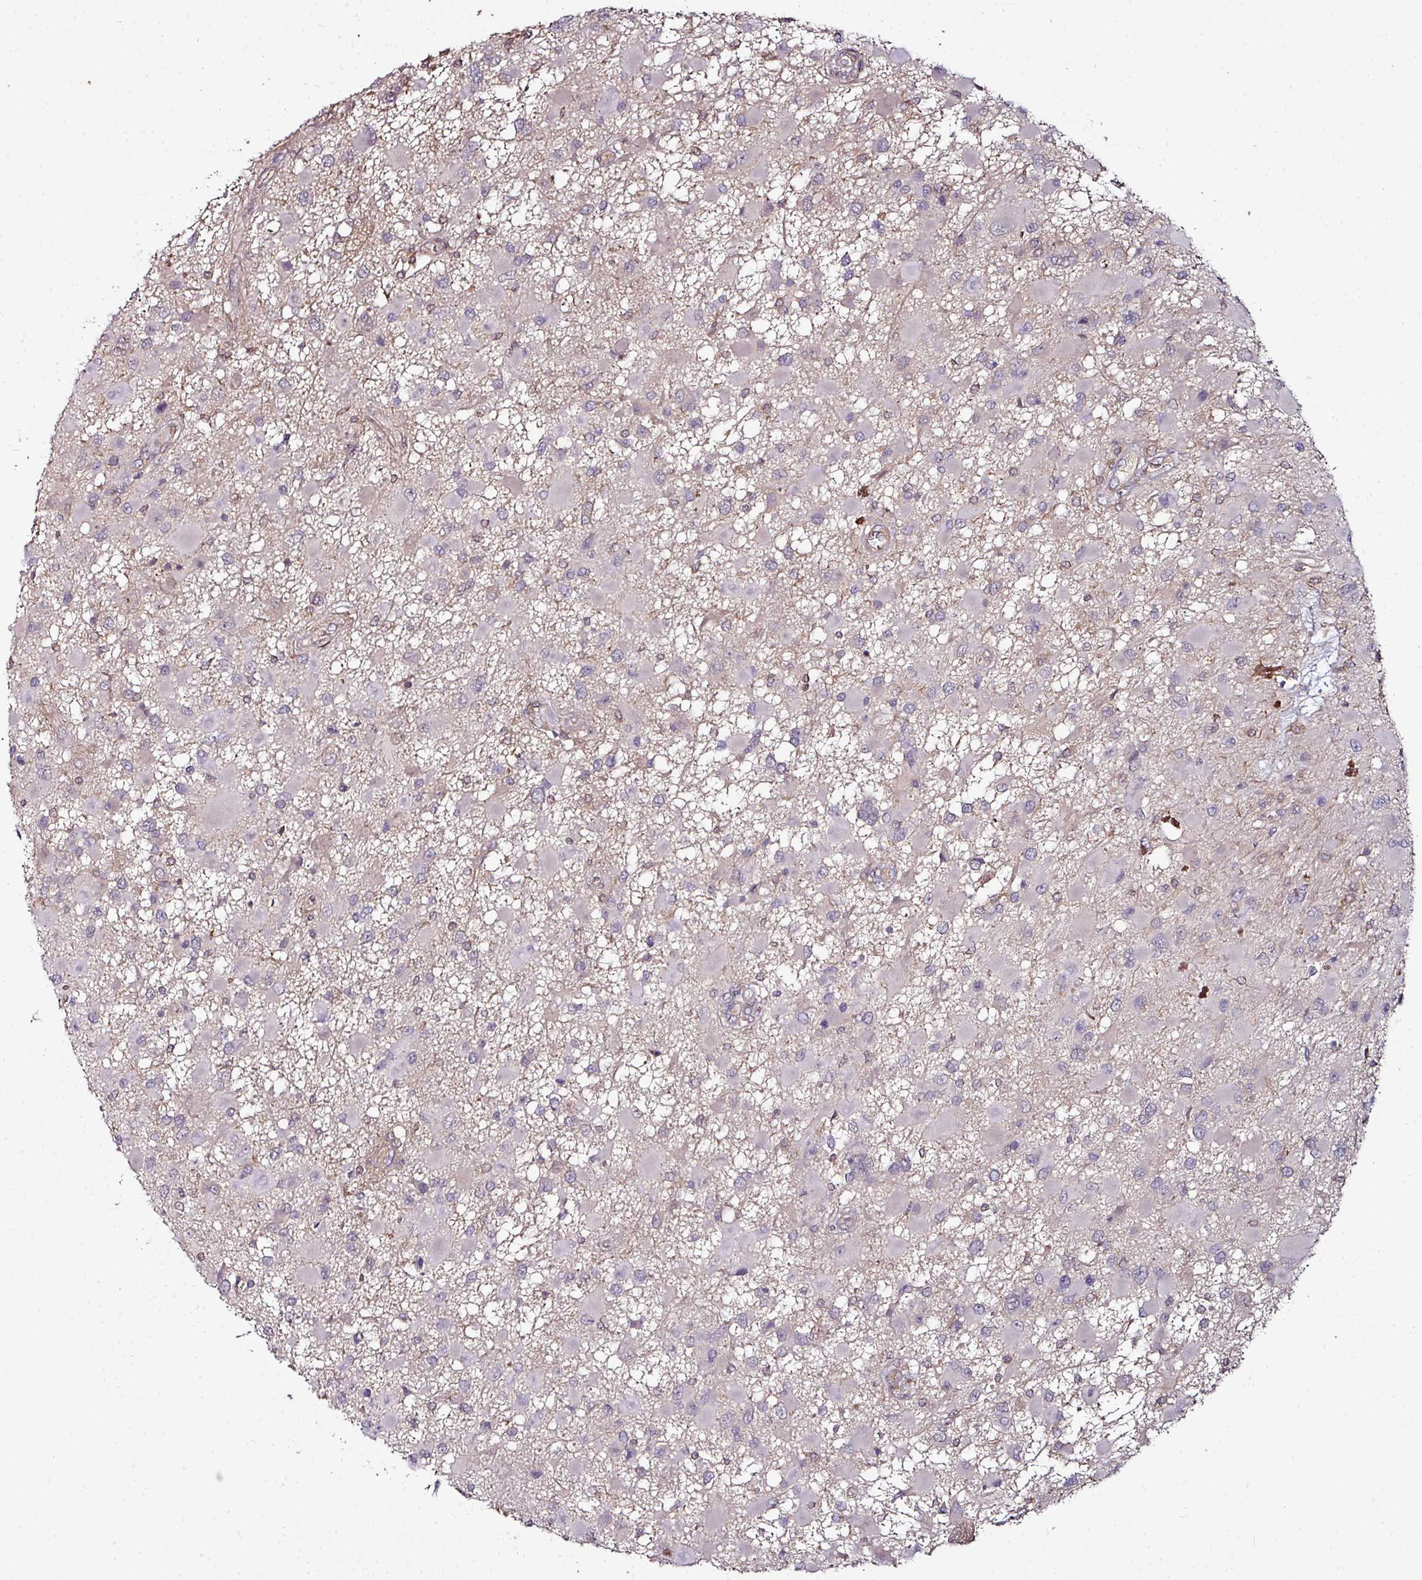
{"staining": {"intensity": "negative", "quantity": "none", "location": "none"}, "tissue": "glioma", "cell_type": "Tumor cells", "image_type": "cancer", "snomed": [{"axis": "morphology", "description": "Glioma, malignant, High grade"}, {"axis": "topography", "description": "Brain"}], "caption": "Protein analysis of malignant glioma (high-grade) exhibits no significant positivity in tumor cells.", "gene": "CTDSP2", "patient": {"sex": "male", "age": 53}}